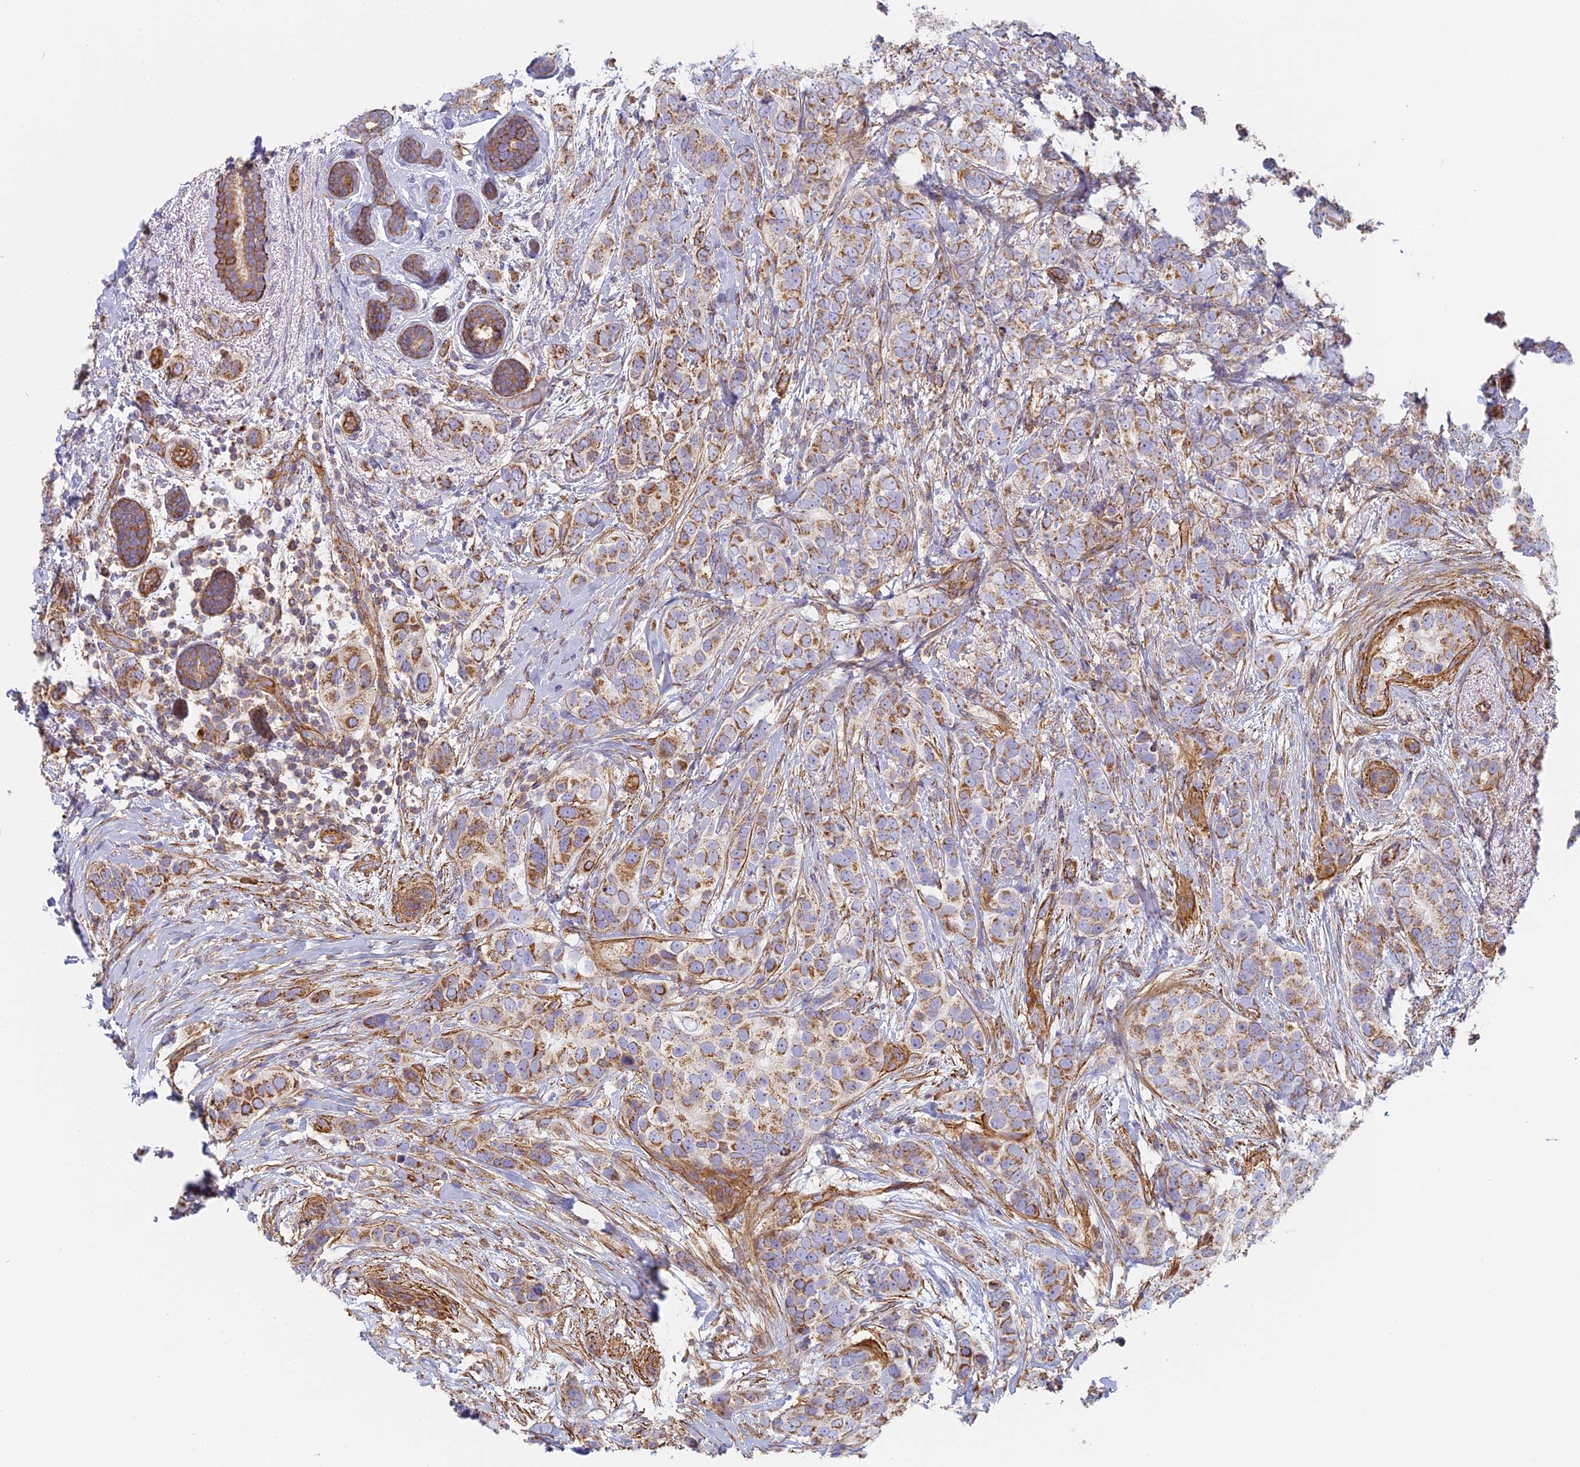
{"staining": {"intensity": "moderate", "quantity": ">75%", "location": "cytoplasmic/membranous"}, "tissue": "breast cancer", "cell_type": "Tumor cells", "image_type": "cancer", "snomed": [{"axis": "morphology", "description": "Lobular carcinoma"}, {"axis": "topography", "description": "Breast"}], "caption": "IHC staining of breast lobular carcinoma, which exhibits medium levels of moderate cytoplasmic/membranous positivity in about >75% of tumor cells indicating moderate cytoplasmic/membranous protein staining. The staining was performed using DAB (3,3'-diaminobenzidine) (brown) for protein detection and nuclei were counterstained in hematoxylin (blue).", "gene": "DDA1", "patient": {"sex": "female", "age": 51}}